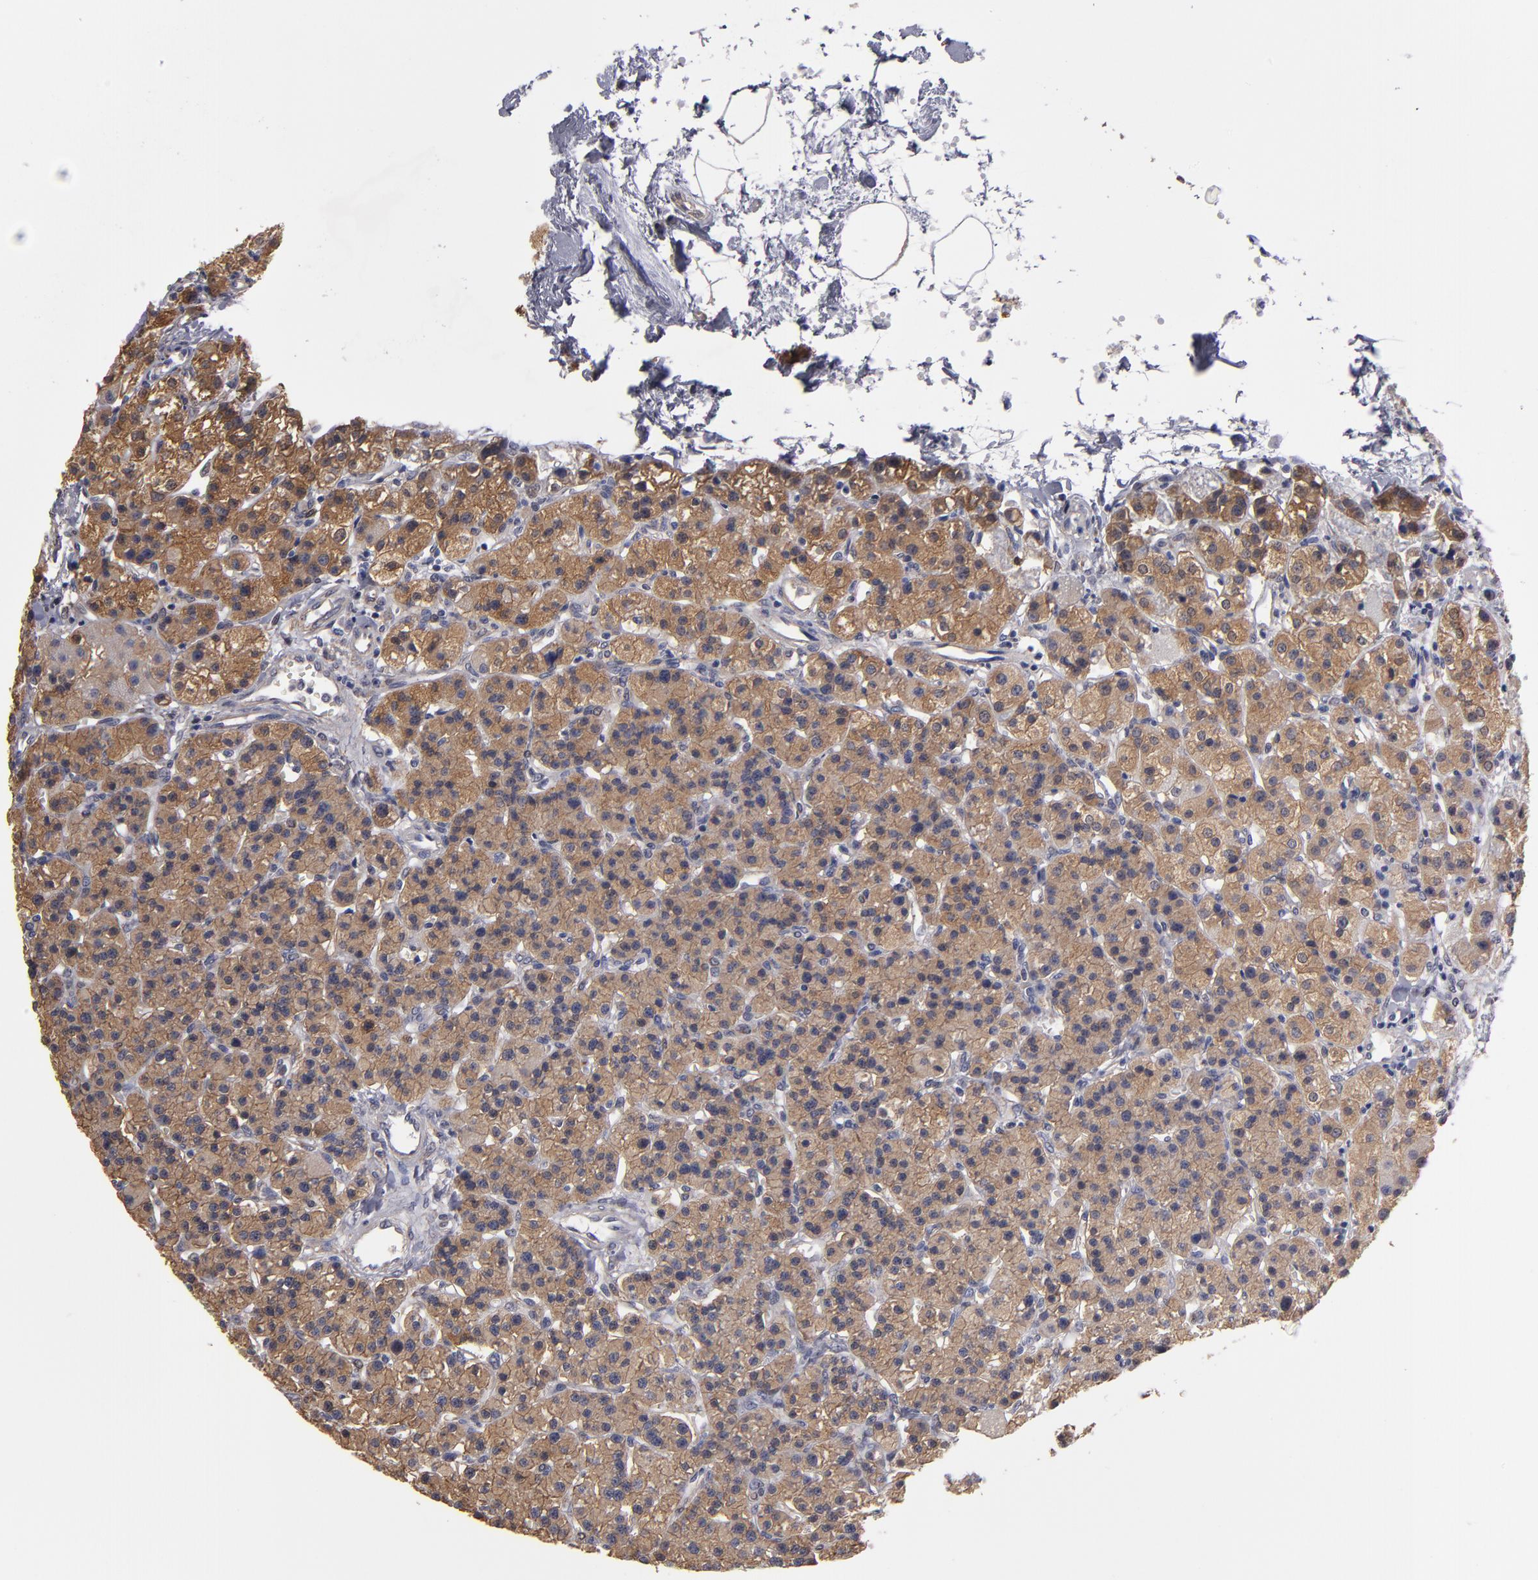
{"staining": {"intensity": "moderate", "quantity": ">75%", "location": "cytoplasmic/membranous"}, "tissue": "parathyroid gland", "cell_type": "Glandular cells", "image_type": "normal", "snomed": [{"axis": "morphology", "description": "Normal tissue, NOS"}, {"axis": "topography", "description": "Parathyroid gland"}], "caption": "This is a photomicrograph of immunohistochemistry (IHC) staining of normal parathyroid gland, which shows moderate expression in the cytoplasmic/membranous of glandular cells.", "gene": "NDRG2", "patient": {"sex": "female", "age": 58}}